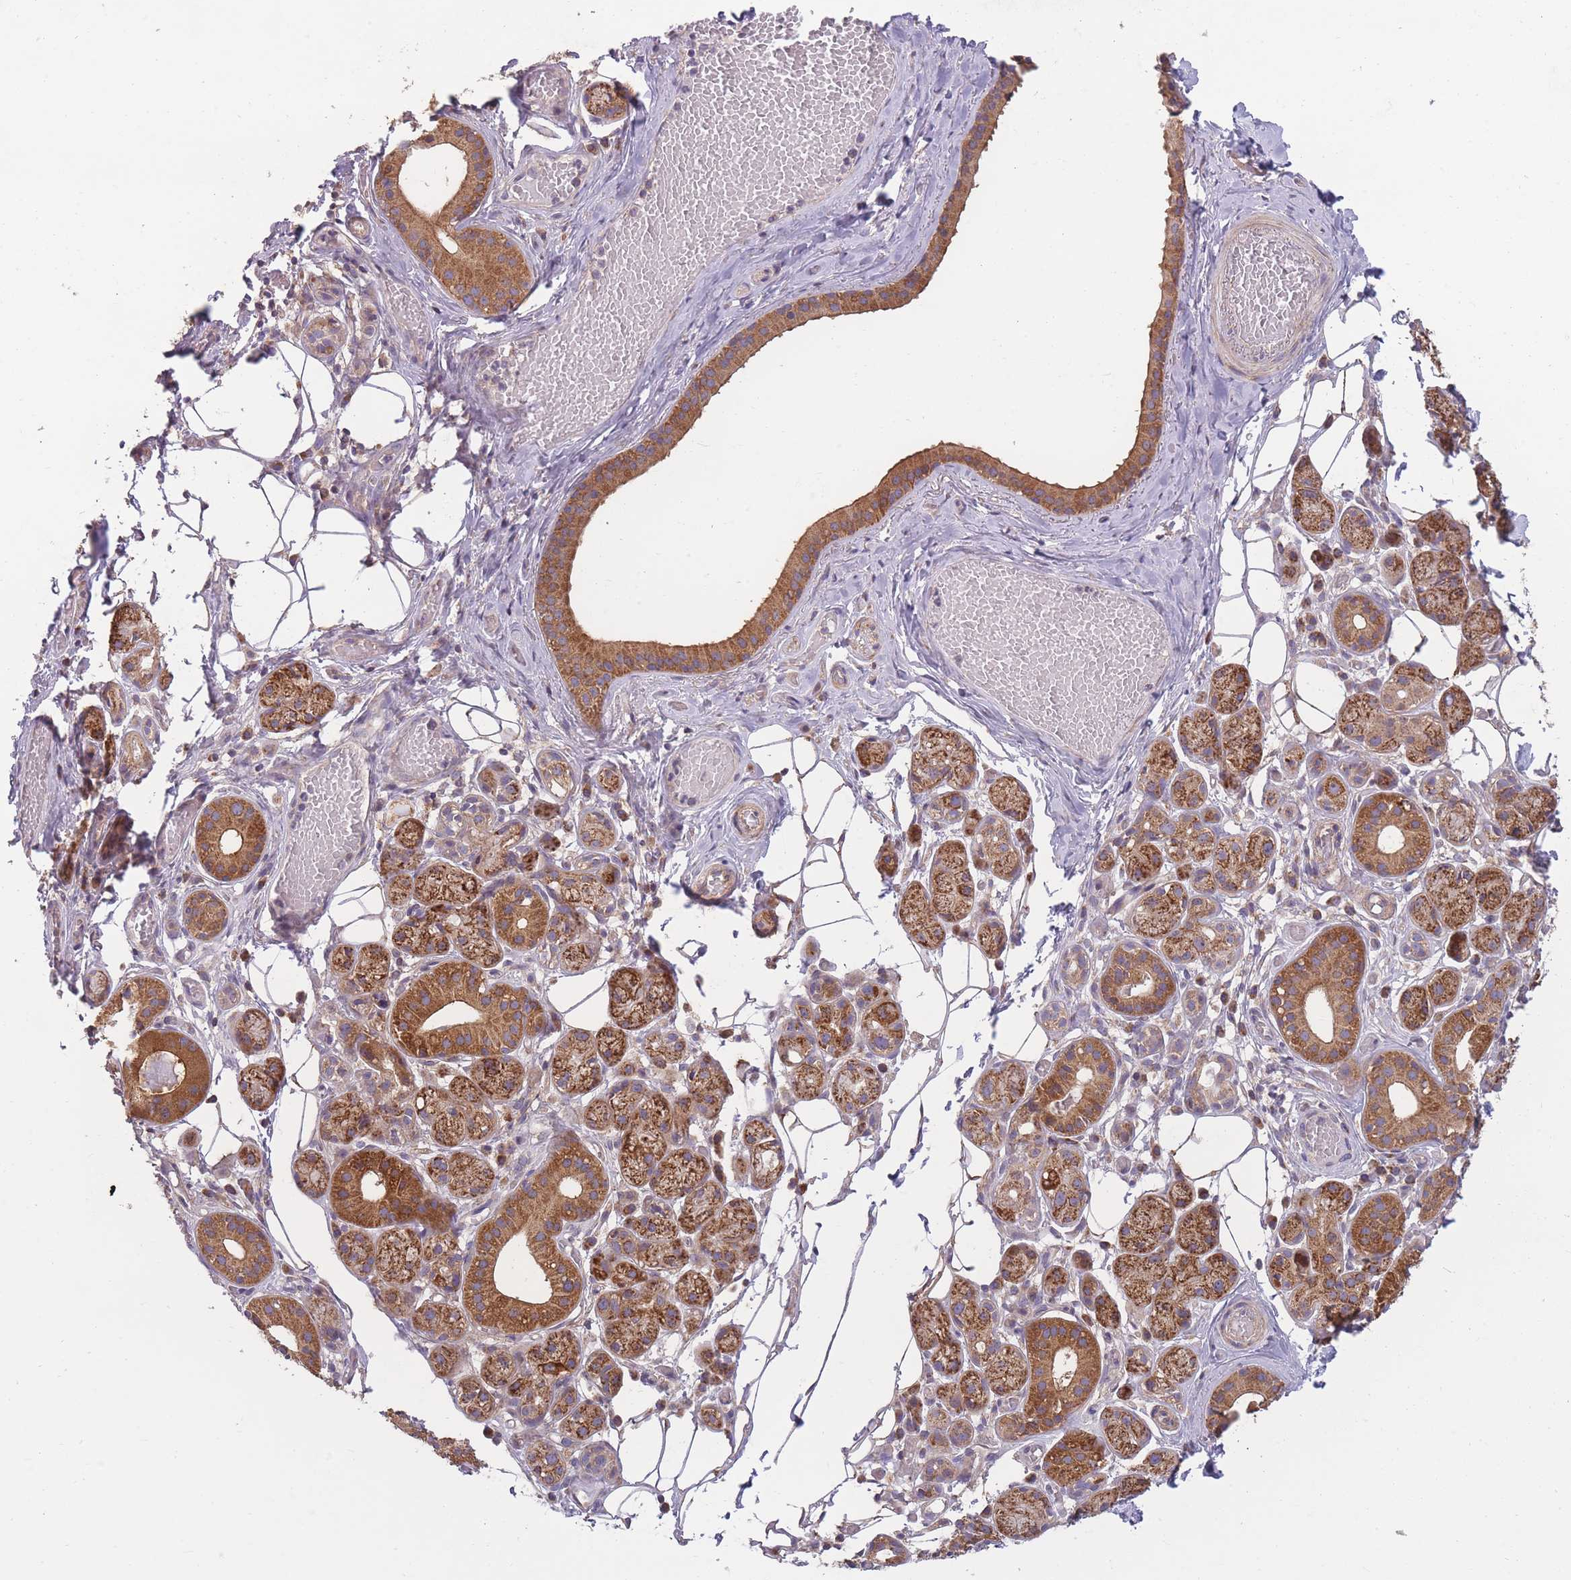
{"staining": {"intensity": "strong", "quantity": "25%-75%", "location": "cytoplasmic/membranous"}, "tissue": "salivary gland", "cell_type": "Glandular cells", "image_type": "normal", "snomed": [{"axis": "morphology", "description": "Normal tissue, NOS"}, {"axis": "topography", "description": "Salivary gland"}], "caption": "This image displays immunohistochemistry (IHC) staining of unremarkable salivary gland, with high strong cytoplasmic/membranous expression in about 25%-75% of glandular cells.", "gene": "ENSG00000255639", "patient": {"sex": "male", "age": 82}}